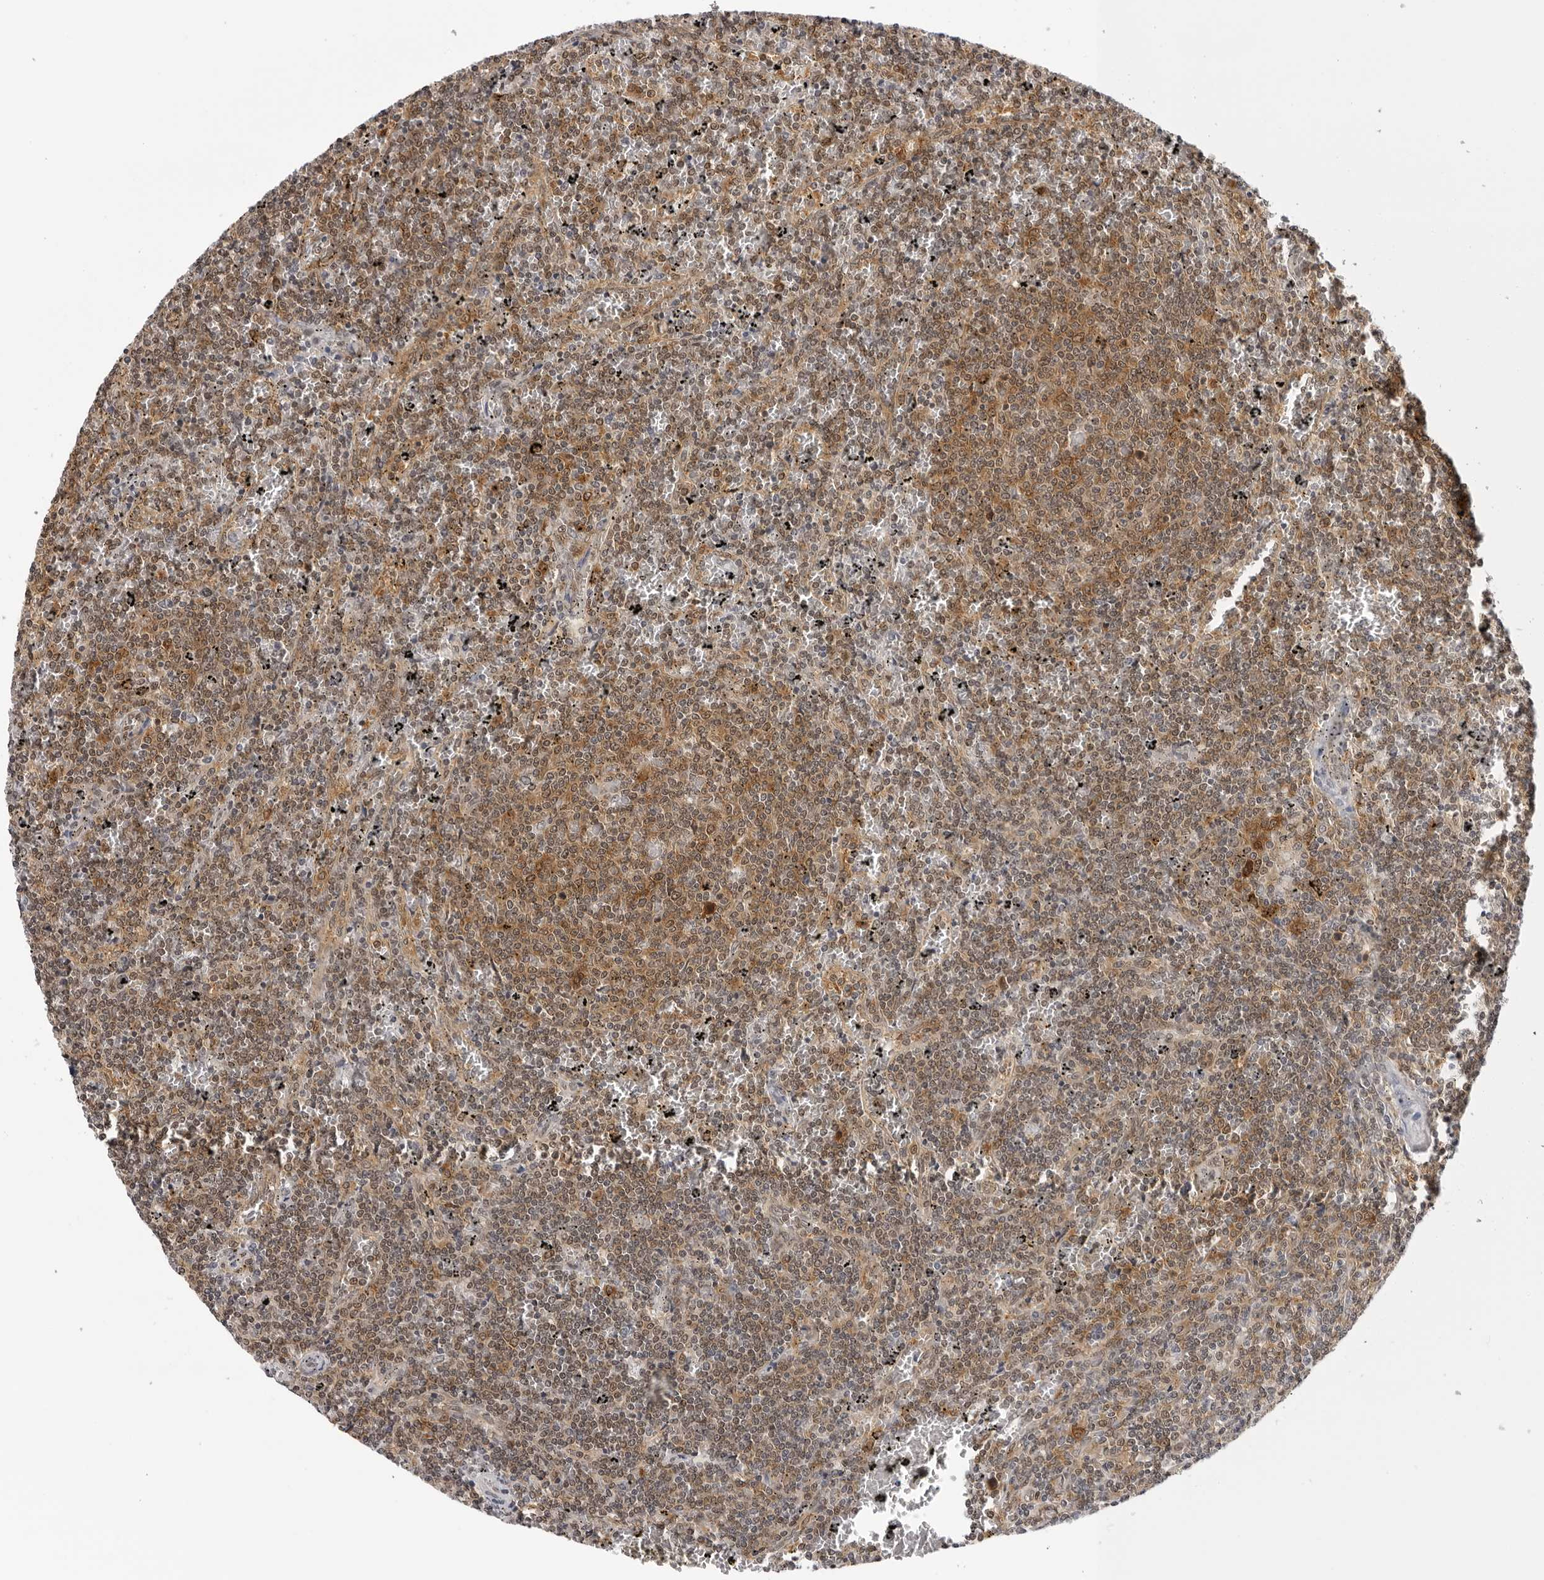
{"staining": {"intensity": "moderate", "quantity": ">75%", "location": "cytoplasmic/membranous,nuclear"}, "tissue": "lymphoma", "cell_type": "Tumor cells", "image_type": "cancer", "snomed": [{"axis": "morphology", "description": "Malignant lymphoma, non-Hodgkin's type, Low grade"}, {"axis": "topography", "description": "Spleen"}], "caption": "About >75% of tumor cells in lymphoma exhibit moderate cytoplasmic/membranous and nuclear protein staining as visualized by brown immunohistochemical staining.", "gene": "WDR77", "patient": {"sex": "female", "age": 50}}